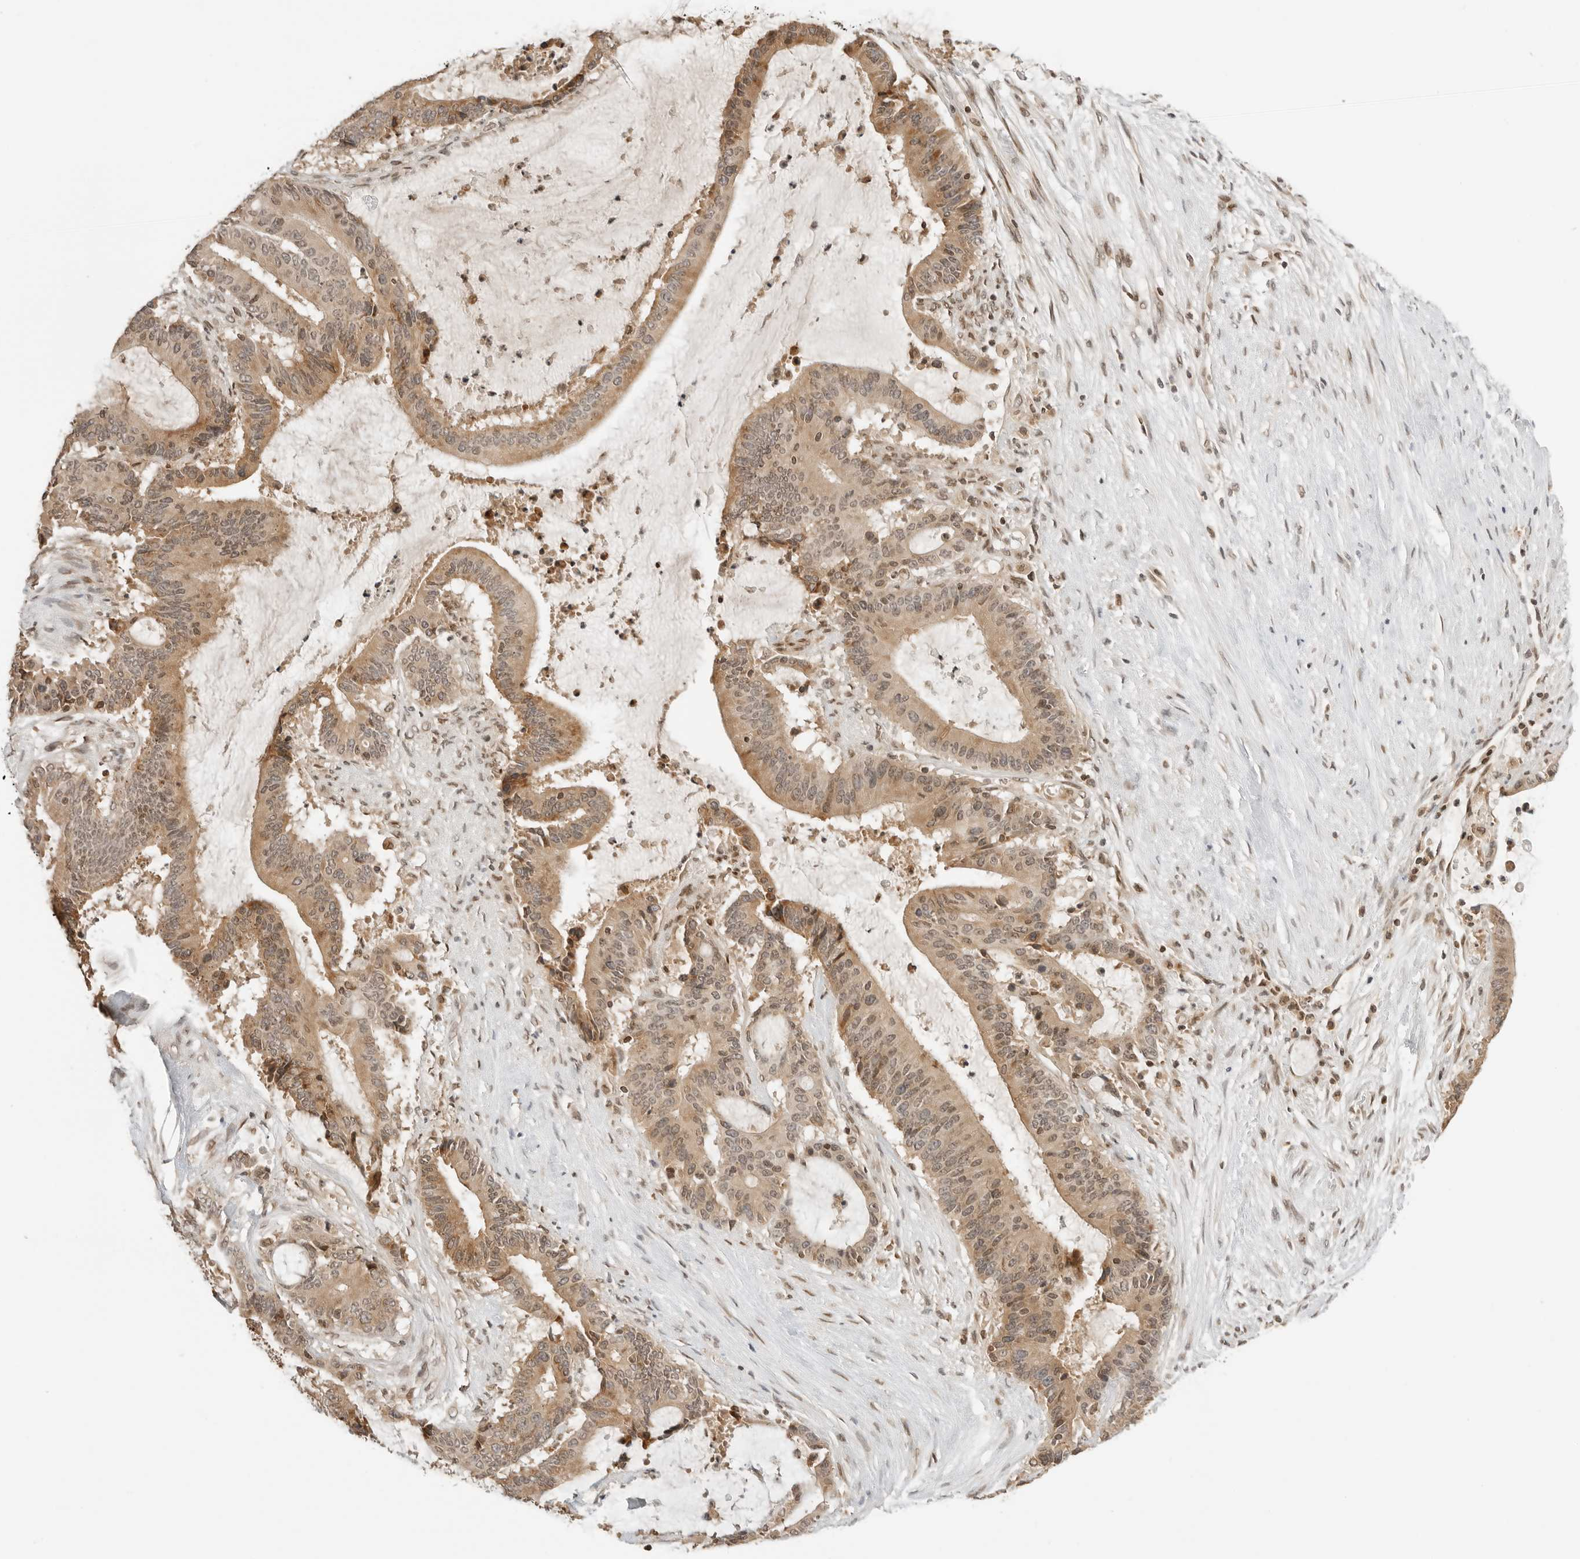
{"staining": {"intensity": "moderate", "quantity": ">75%", "location": "cytoplasmic/membranous,nuclear"}, "tissue": "liver cancer", "cell_type": "Tumor cells", "image_type": "cancer", "snomed": [{"axis": "morphology", "description": "Normal tissue, NOS"}, {"axis": "morphology", "description": "Cholangiocarcinoma"}, {"axis": "topography", "description": "Liver"}, {"axis": "topography", "description": "Peripheral nerve tissue"}], "caption": "Immunohistochemical staining of liver cancer (cholangiocarcinoma) reveals medium levels of moderate cytoplasmic/membranous and nuclear expression in approximately >75% of tumor cells.", "gene": "POLH", "patient": {"sex": "female", "age": 73}}